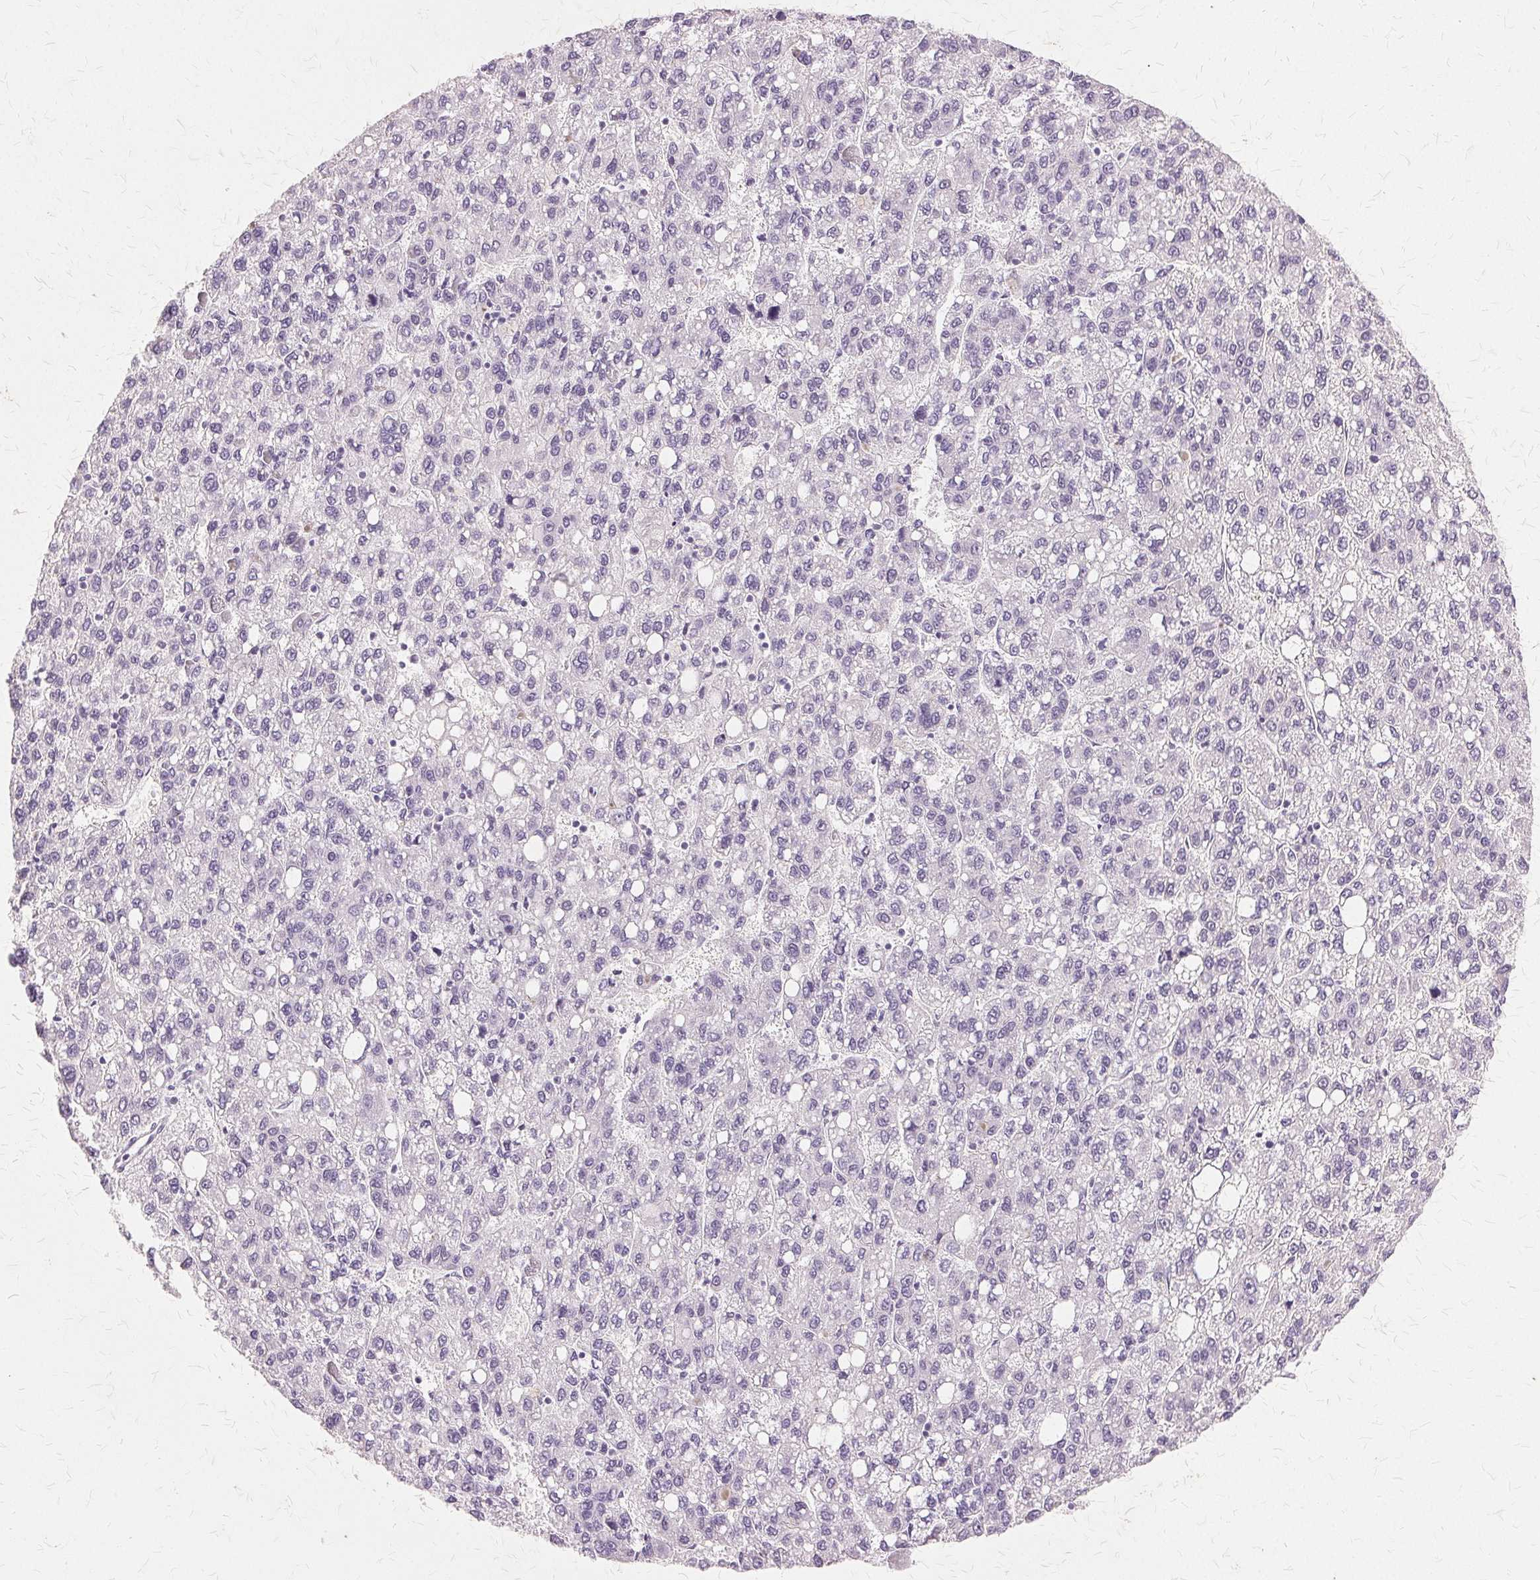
{"staining": {"intensity": "negative", "quantity": "none", "location": "none"}, "tissue": "liver cancer", "cell_type": "Tumor cells", "image_type": "cancer", "snomed": [{"axis": "morphology", "description": "Carcinoma, Hepatocellular, NOS"}, {"axis": "topography", "description": "Liver"}], "caption": "The photomicrograph reveals no staining of tumor cells in liver cancer (hepatocellular carcinoma).", "gene": "SLC45A3", "patient": {"sex": "female", "age": 82}}